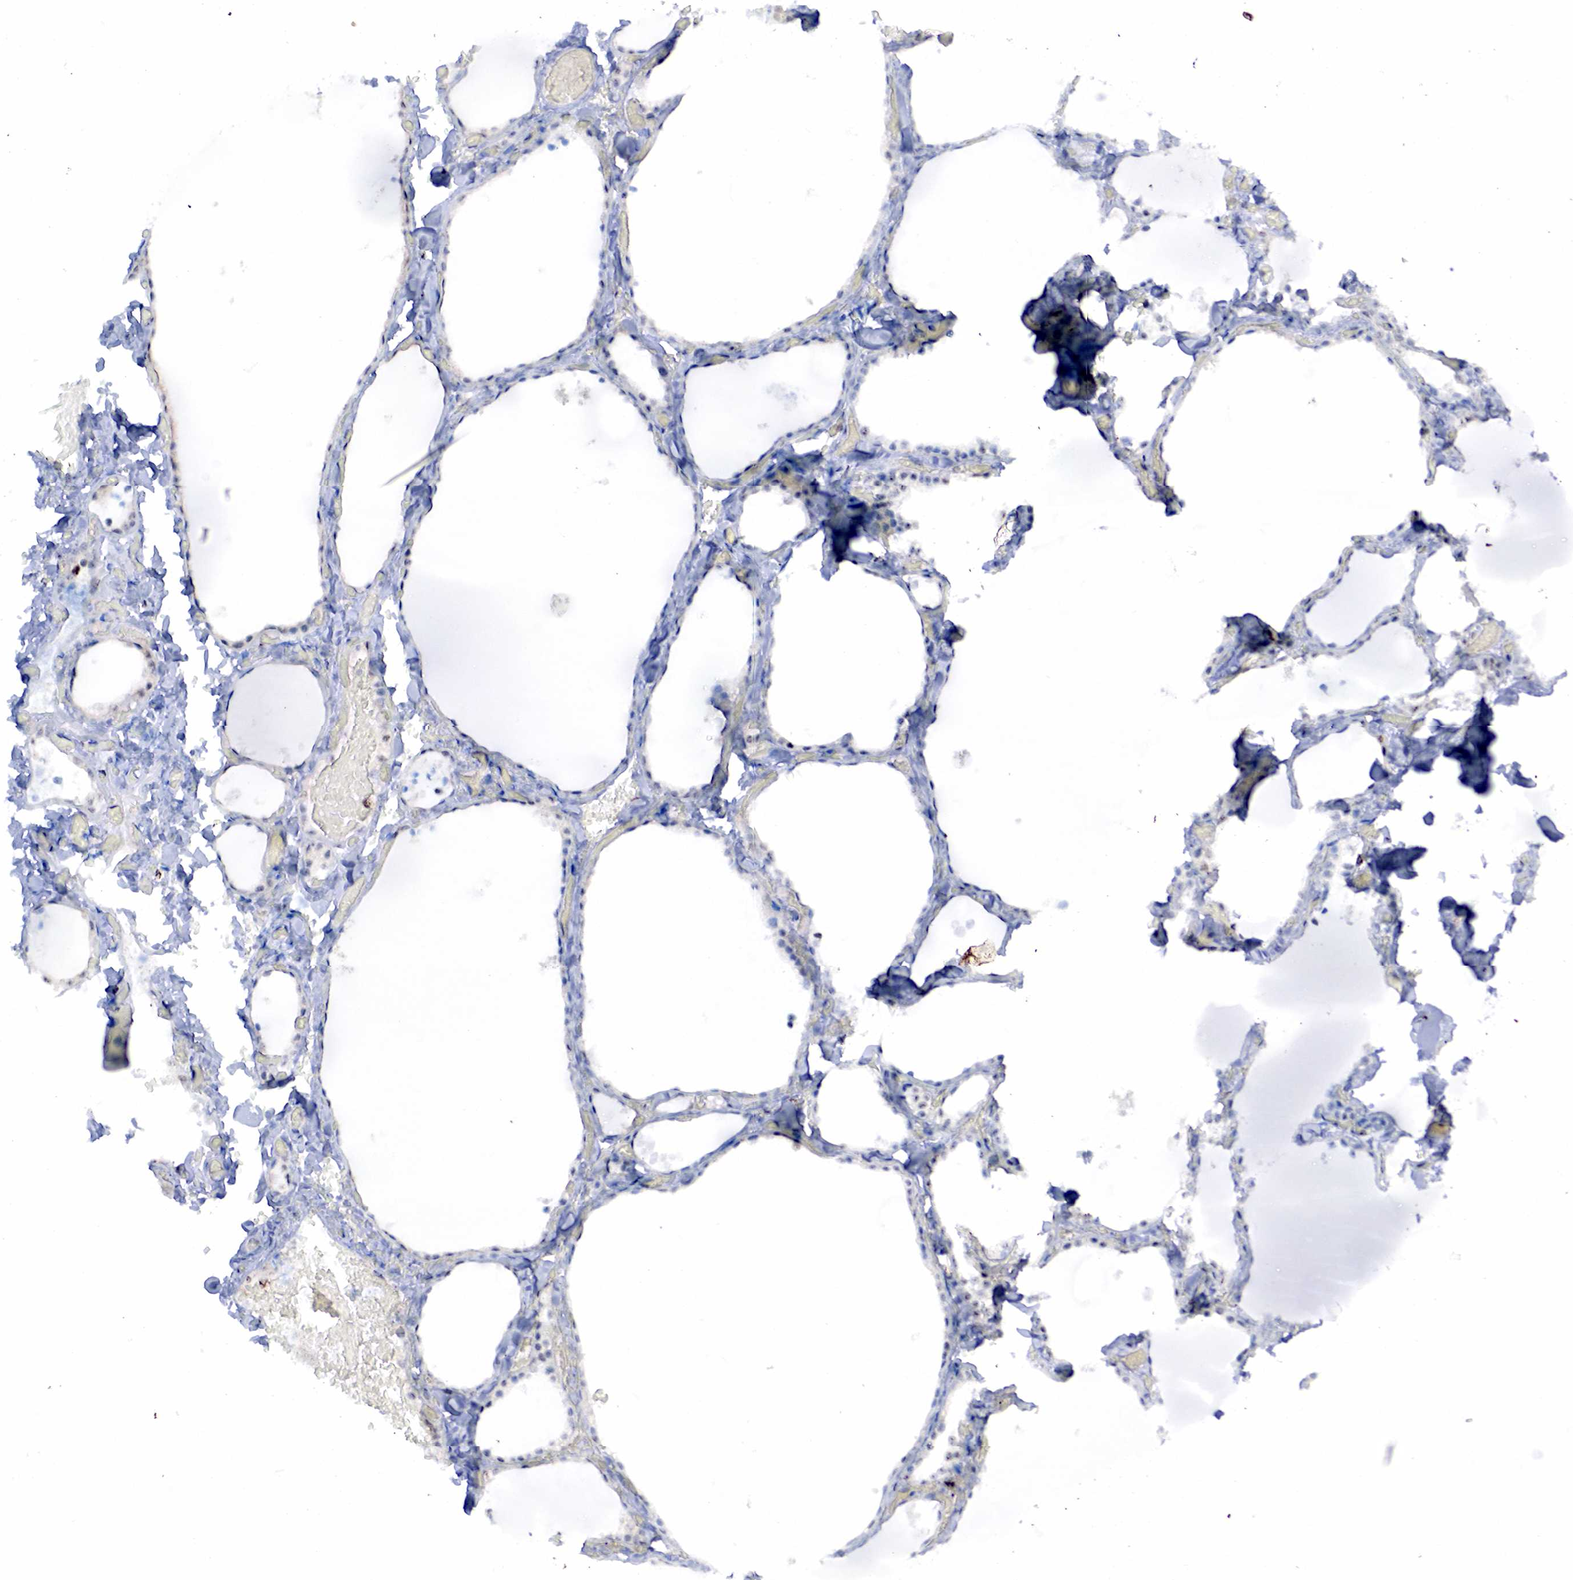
{"staining": {"intensity": "weak", "quantity": "25%-75%", "location": "nuclear"}, "tissue": "thyroid gland", "cell_type": "Glandular cells", "image_type": "normal", "snomed": [{"axis": "morphology", "description": "Normal tissue, NOS"}, {"axis": "topography", "description": "Thyroid gland"}], "caption": "Protein staining of benign thyroid gland exhibits weak nuclear positivity in about 25%-75% of glandular cells. The protein of interest is shown in brown color, while the nuclei are stained blue.", "gene": "PGR", "patient": {"sex": "male", "age": 34}}